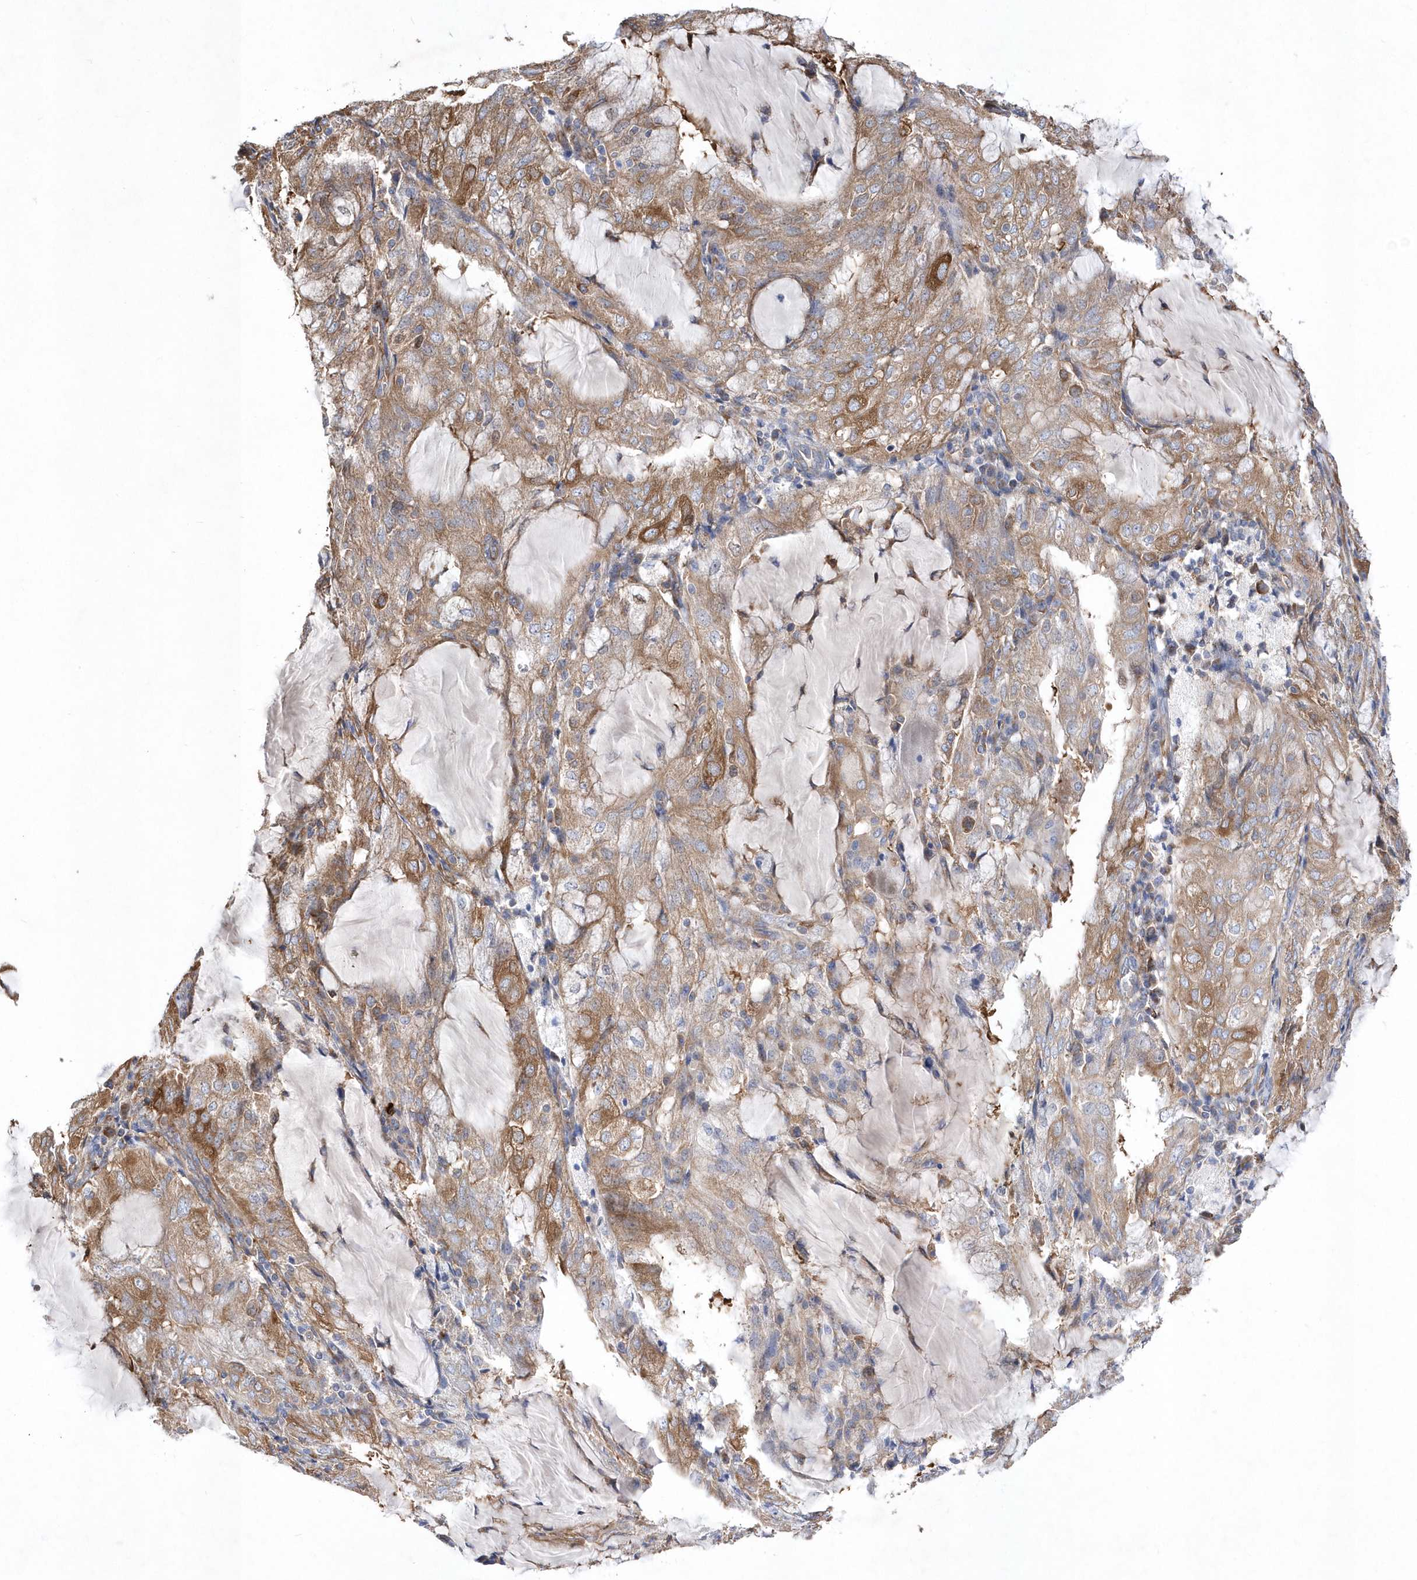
{"staining": {"intensity": "moderate", "quantity": ">75%", "location": "cytoplasmic/membranous"}, "tissue": "endometrial cancer", "cell_type": "Tumor cells", "image_type": "cancer", "snomed": [{"axis": "morphology", "description": "Adenocarcinoma, NOS"}, {"axis": "topography", "description": "Endometrium"}], "caption": "Adenocarcinoma (endometrial) was stained to show a protein in brown. There is medium levels of moderate cytoplasmic/membranous staining in approximately >75% of tumor cells.", "gene": "JKAMP", "patient": {"sex": "female", "age": 81}}